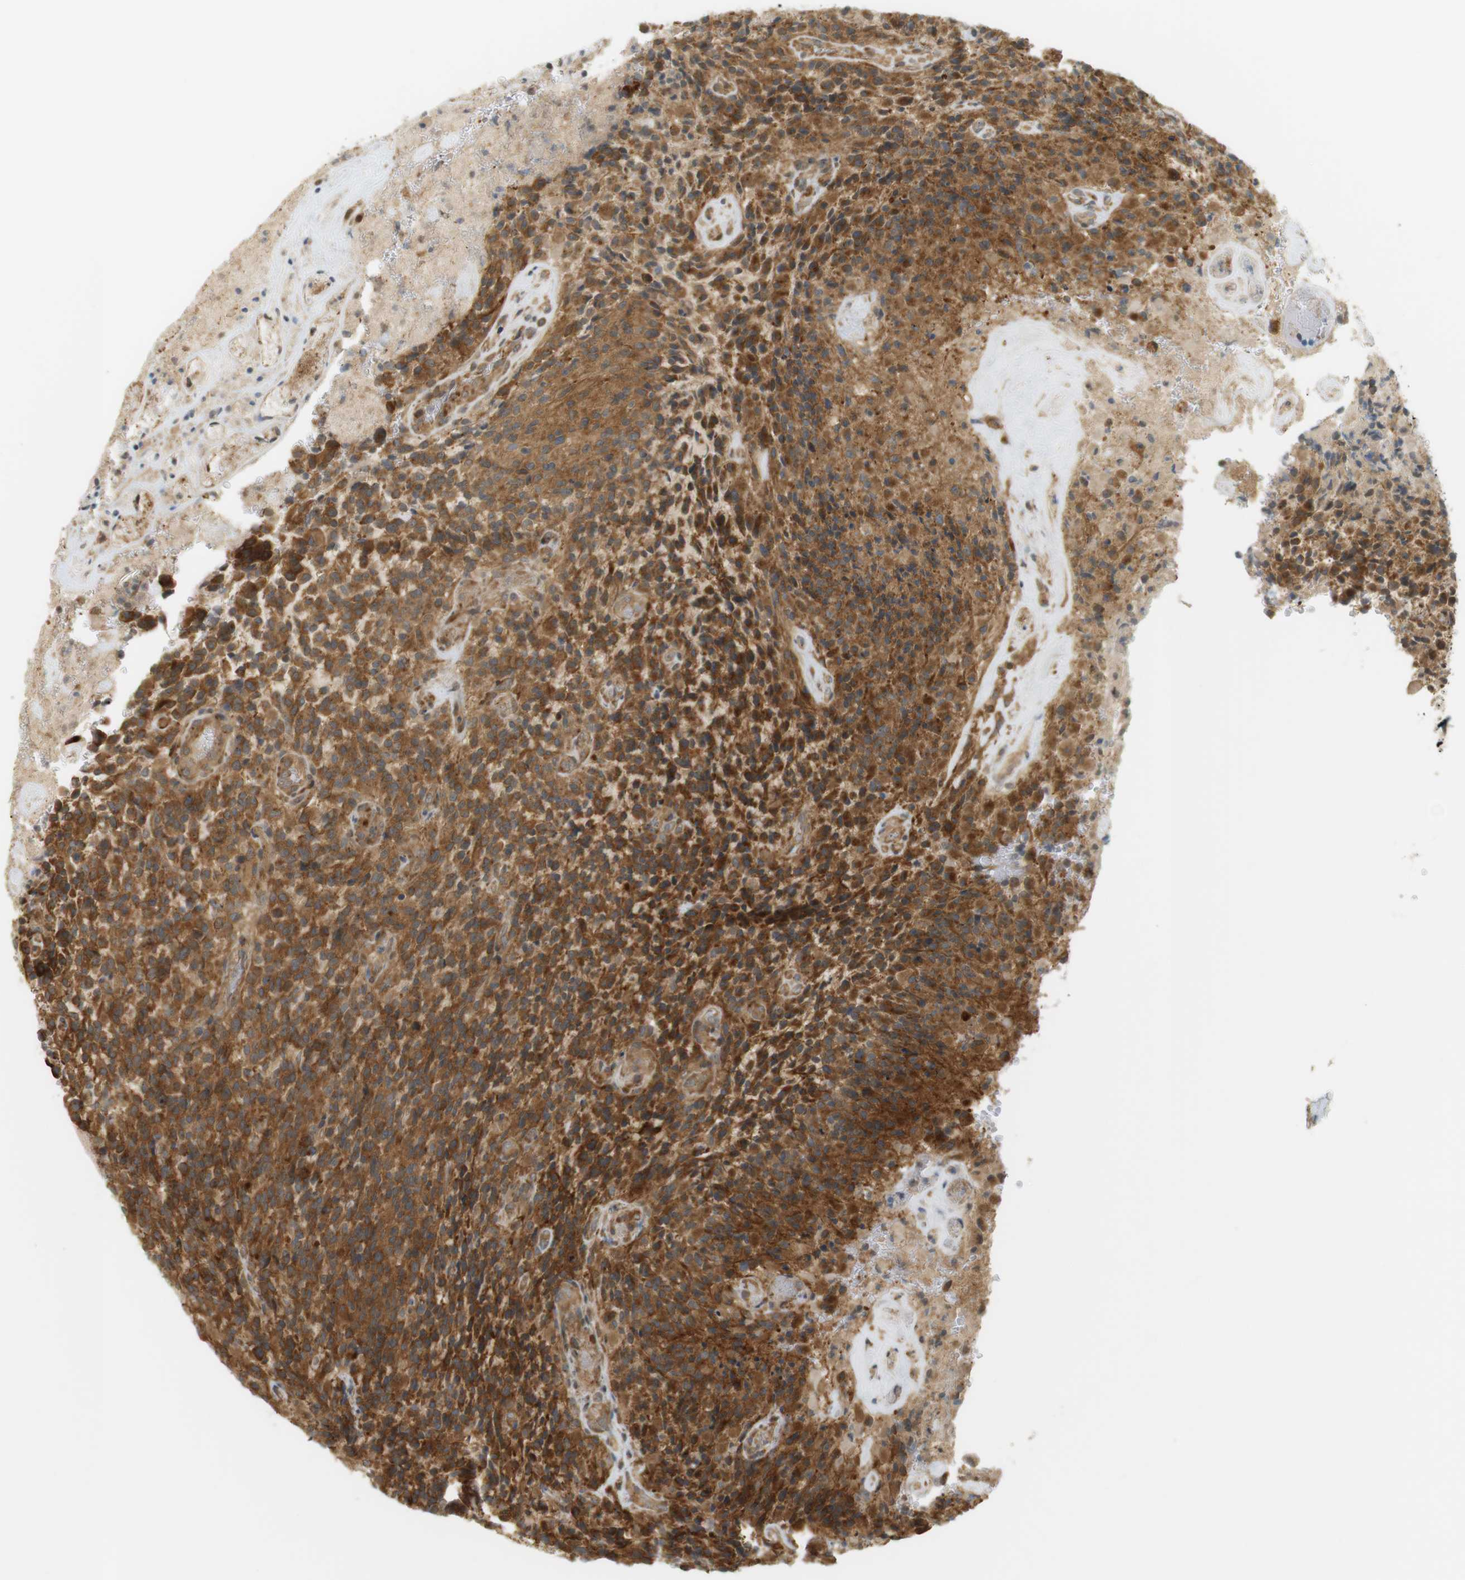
{"staining": {"intensity": "moderate", "quantity": ">75%", "location": "cytoplasmic/membranous,nuclear"}, "tissue": "glioma", "cell_type": "Tumor cells", "image_type": "cancer", "snomed": [{"axis": "morphology", "description": "Glioma, malignant, High grade"}, {"axis": "topography", "description": "Brain"}], "caption": "Immunohistochemistry of human malignant glioma (high-grade) demonstrates medium levels of moderate cytoplasmic/membranous and nuclear expression in about >75% of tumor cells.", "gene": "PA2G4", "patient": {"sex": "male", "age": 71}}